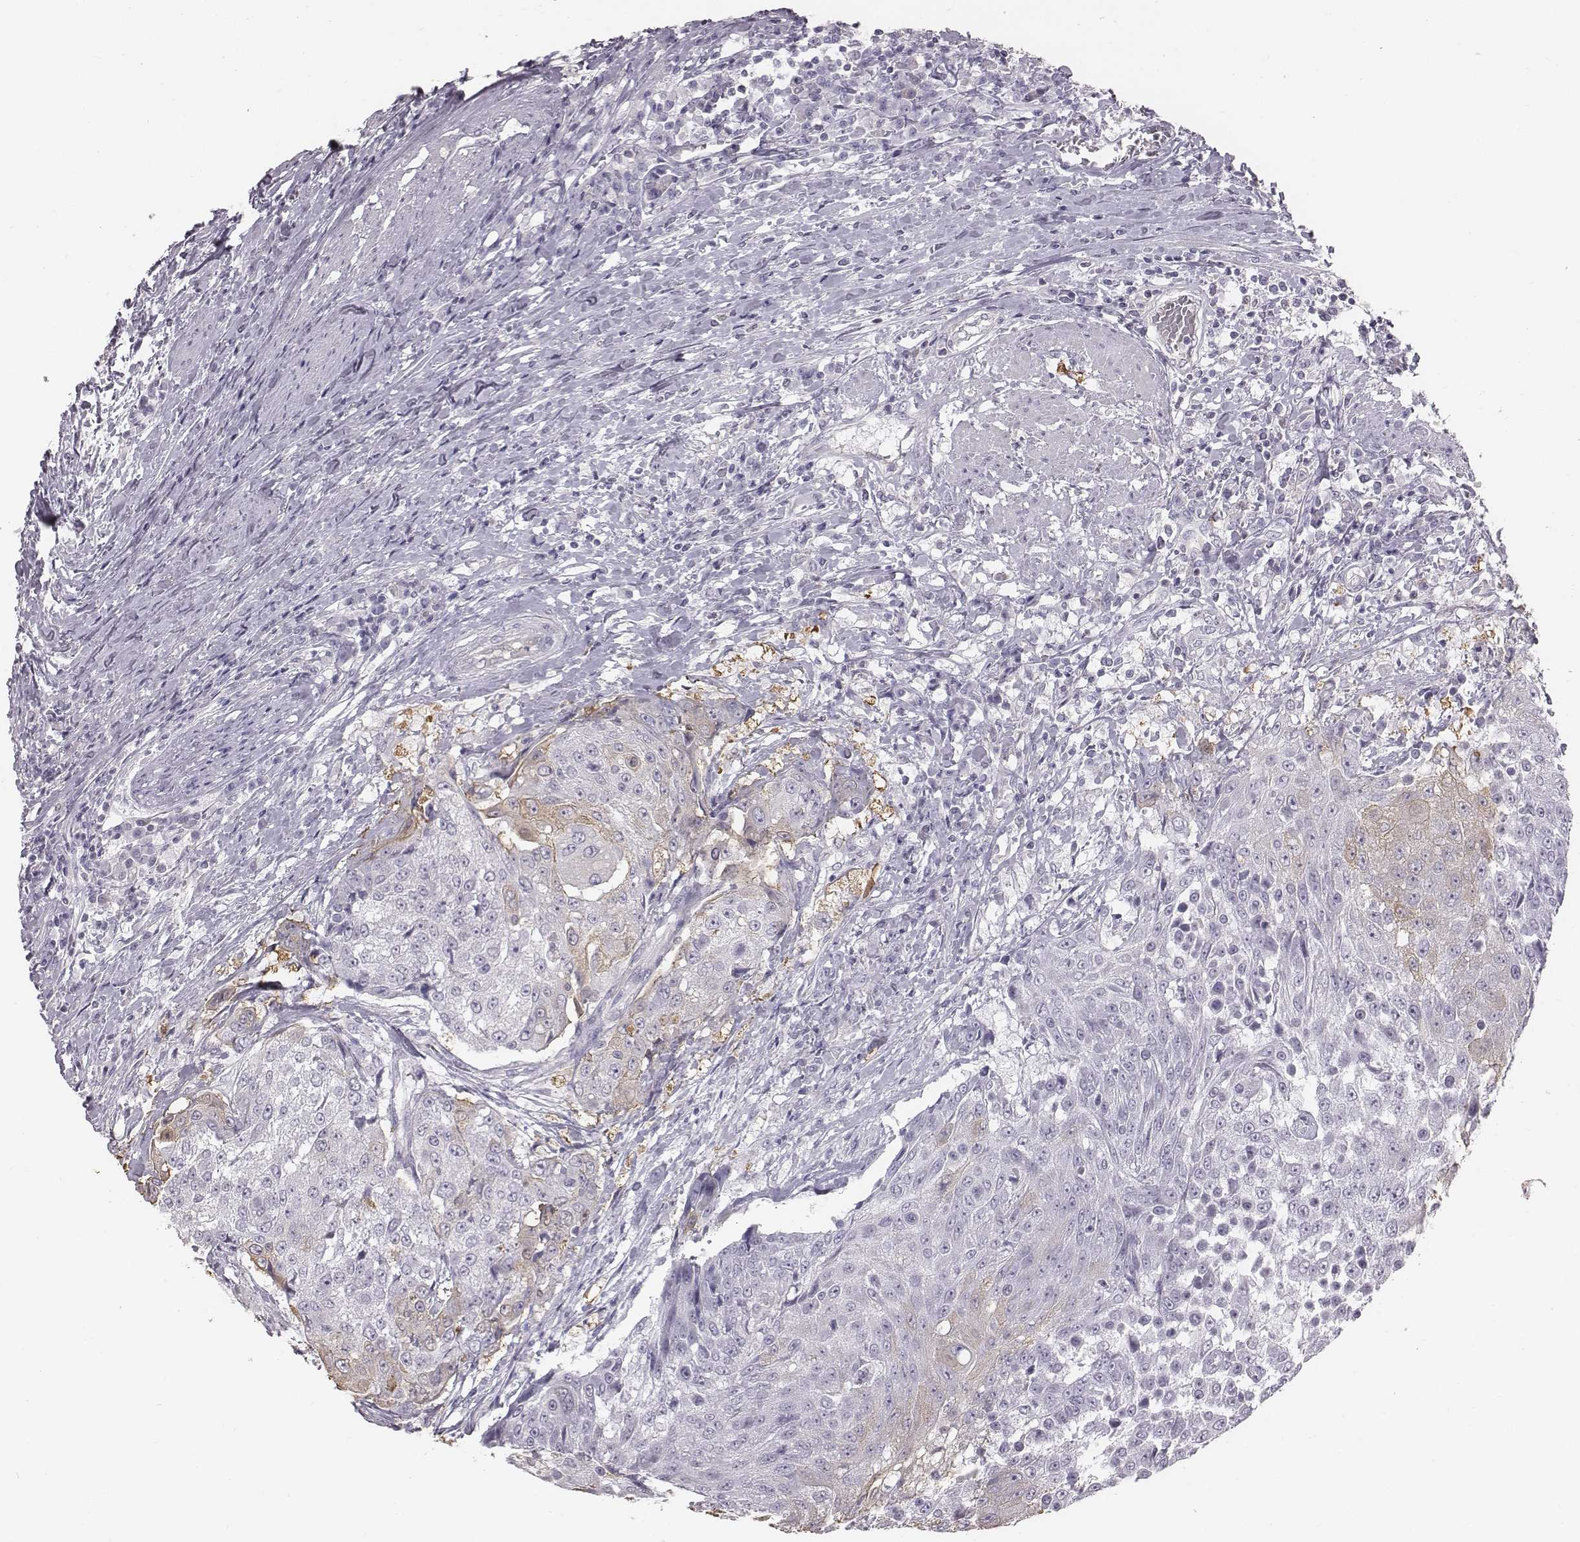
{"staining": {"intensity": "weak", "quantity": "<25%", "location": "cytoplasmic/membranous"}, "tissue": "urothelial cancer", "cell_type": "Tumor cells", "image_type": "cancer", "snomed": [{"axis": "morphology", "description": "Urothelial carcinoma, High grade"}, {"axis": "topography", "description": "Urinary bladder"}], "caption": "An image of human urothelial cancer is negative for staining in tumor cells.", "gene": "C6orf58", "patient": {"sex": "female", "age": 63}}